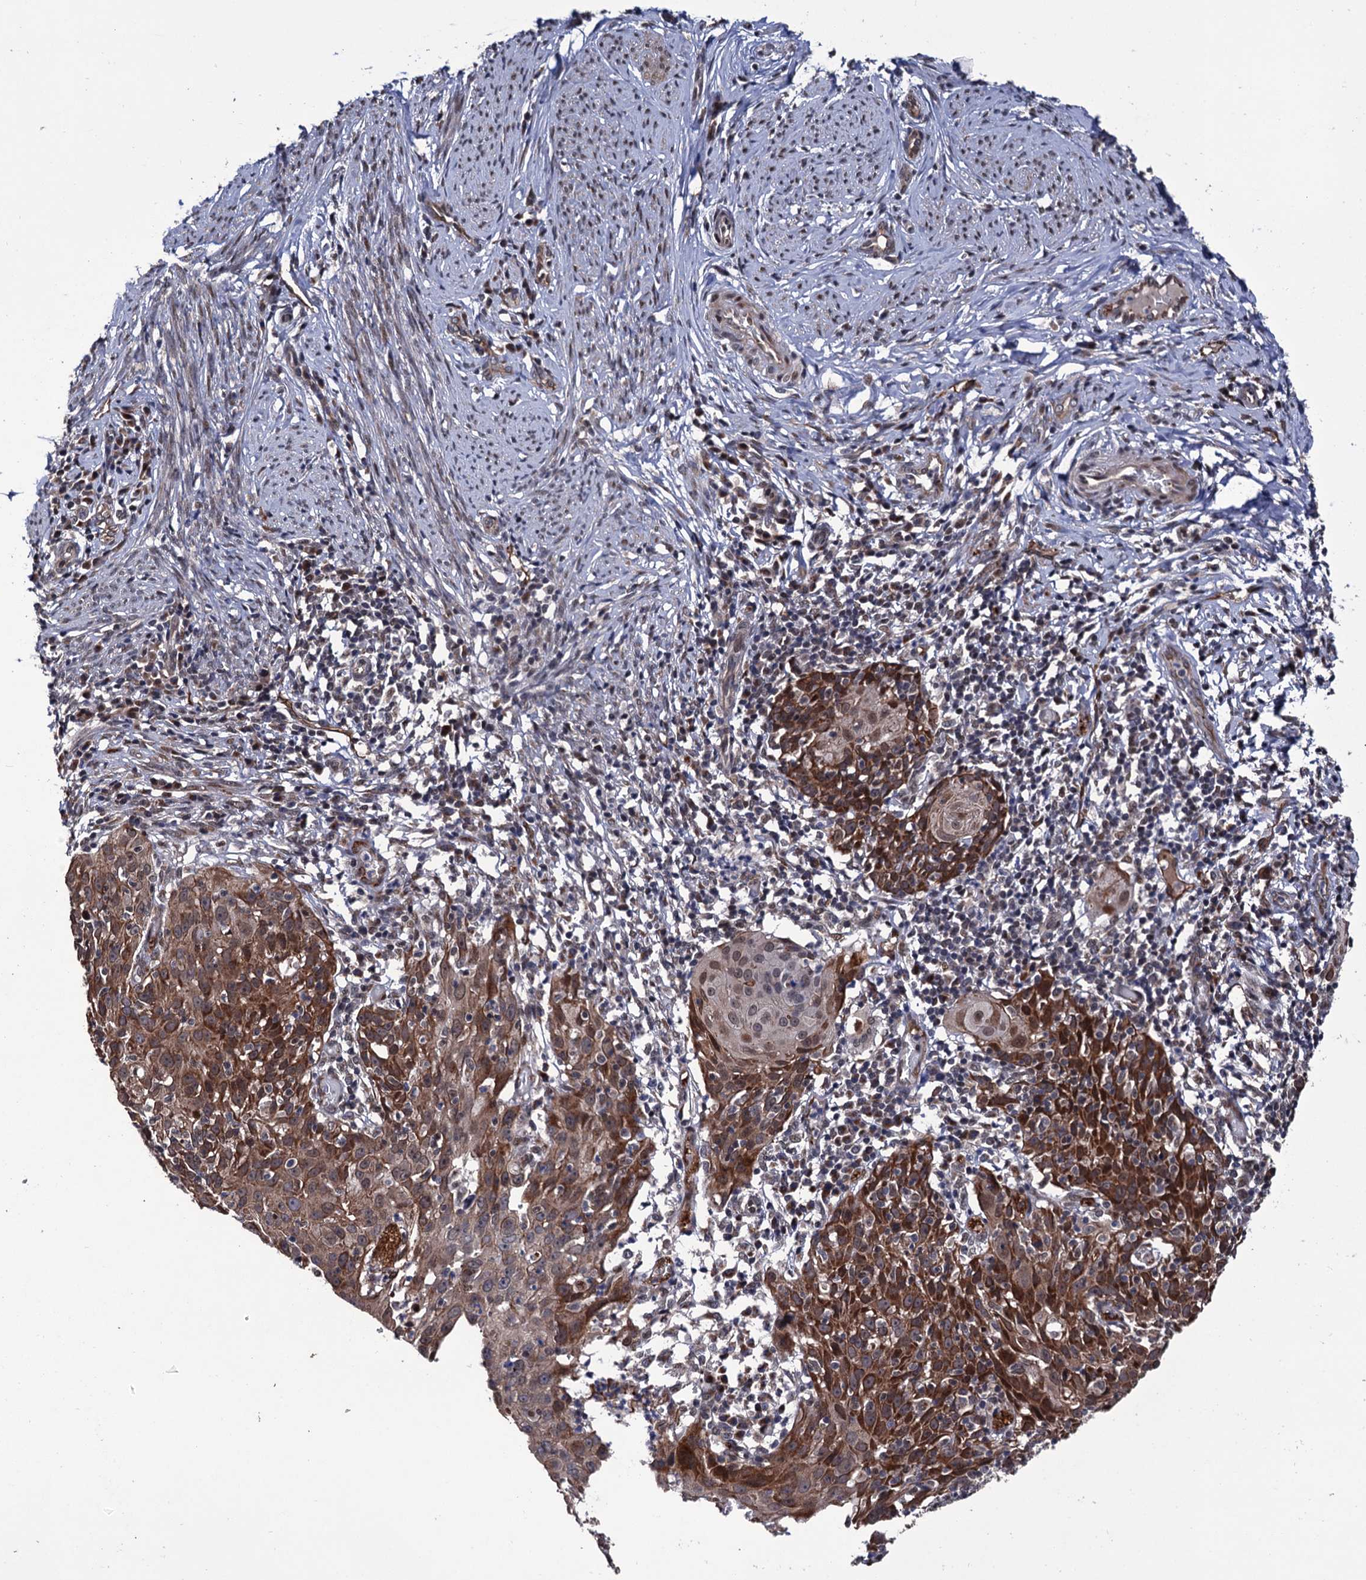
{"staining": {"intensity": "strong", "quantity": ">75%", "location": "cytoplasmic/membranous,nuclear"}, "tissue": "cervical cancer", "cell_type": "Tumor cells", "image_type": "cancer", "snomed": [{"axis": "morphology", "description": "Squamous cell carcinoma, NOS"}, {"axis": "topography", "description": "Cervix"}], "caption": "Strong cytoplasmic/membranous and nuclear protein expression is identified in about >75% of tumor cells in cervical squamous cell carcinoma. Nuclei are stained in blue.", "gene": "LRRC63", "patient": {"sex": "female", "age": 50}}